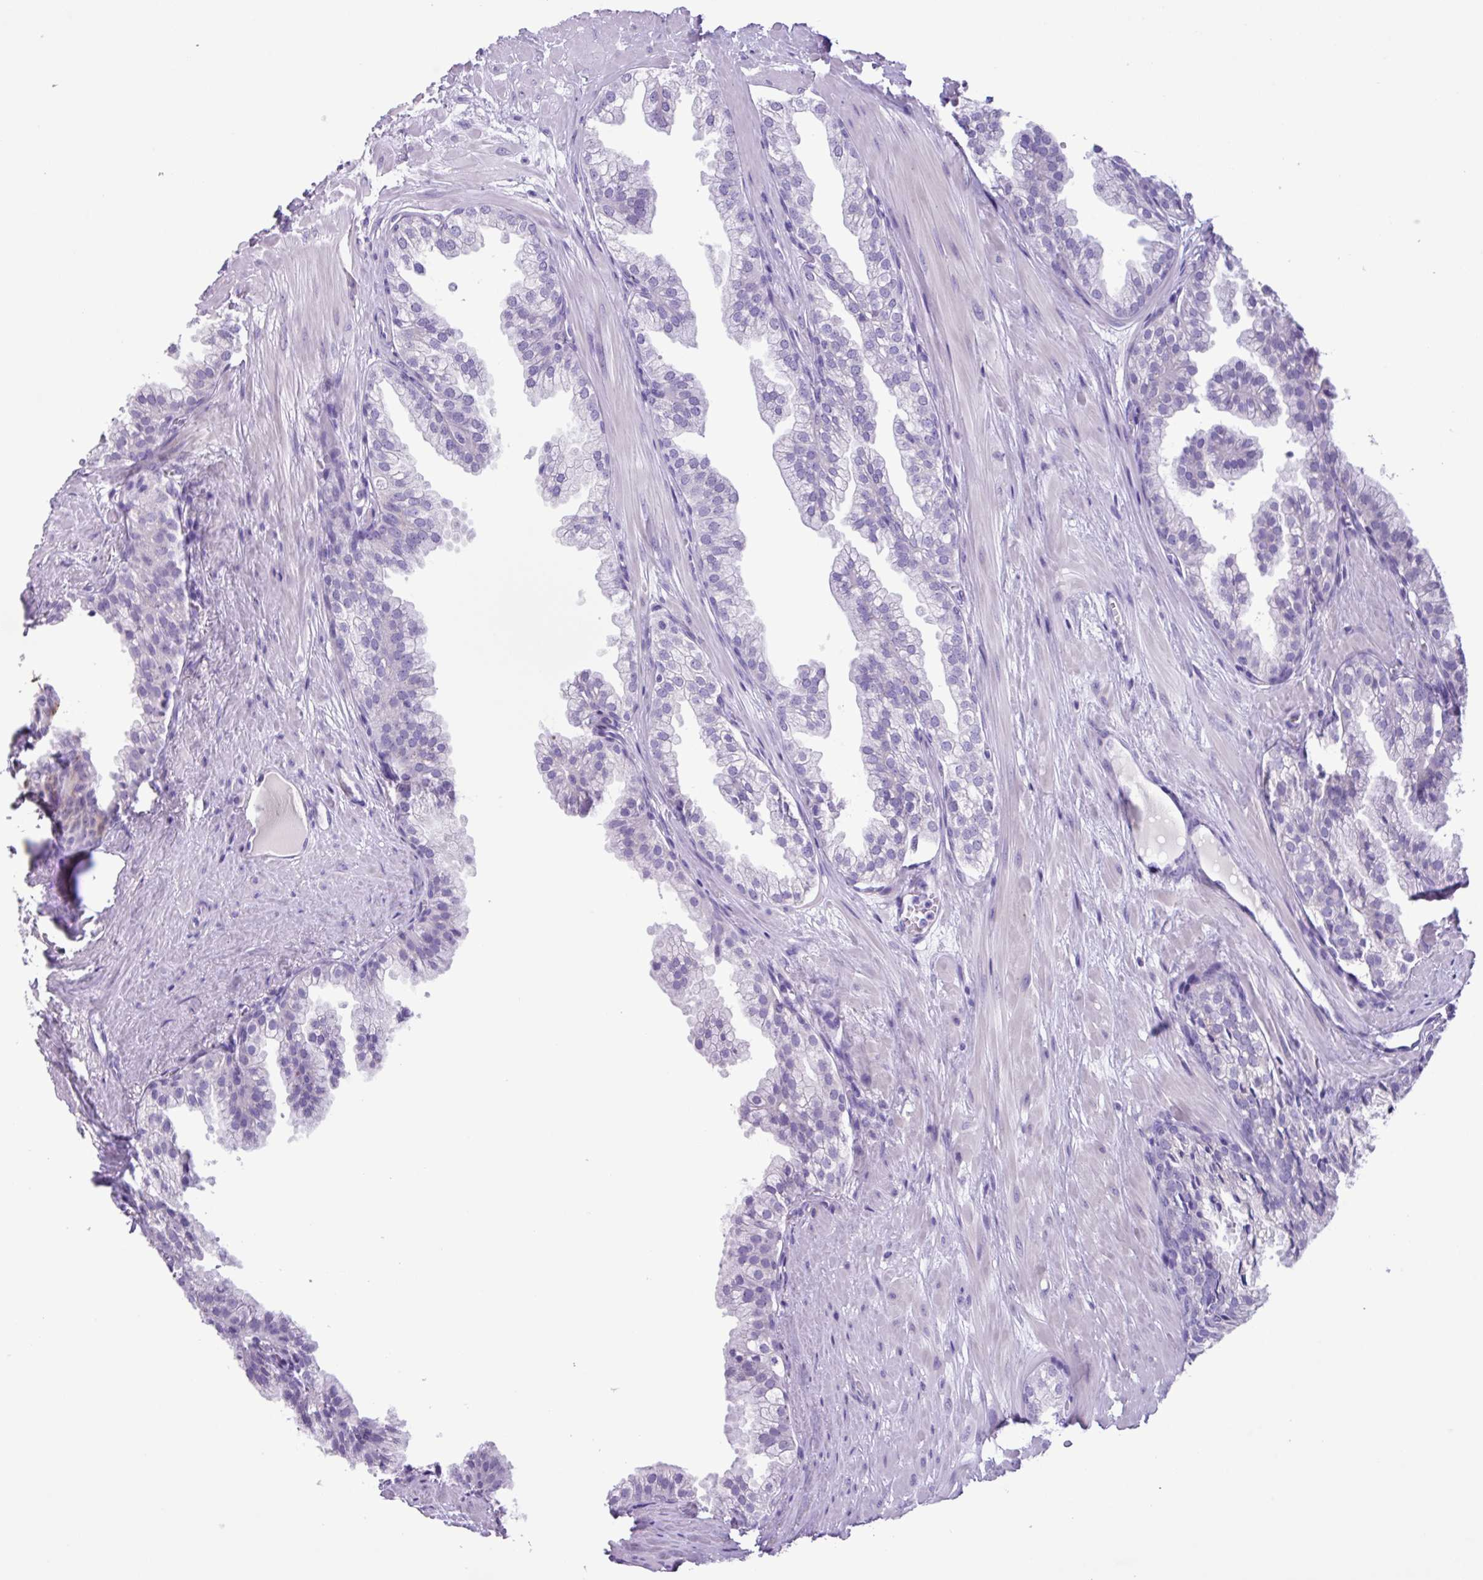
{"staining": {"intensity": "negative", "quantity": "none", "location": "none"}, "tissue": "prostate", "cell_type": "Glandular cells", "image_type": "normal", "snomed": [{"axis": "morphology", "description": "Normal tissue, NOS"}, {"axis": "topography", "description": "Prostate"}, {"axis": "topography", "description": "Peripheral nerve tissue"}], "caption": "This image is of normal prostate stained with immunohistochemistry to label a protein in brown with the nuclei are counter-stained blue. There is no expression in glandular cells.", "gene": "AGO3", "patient": {"sex": "male", "age": 55}}